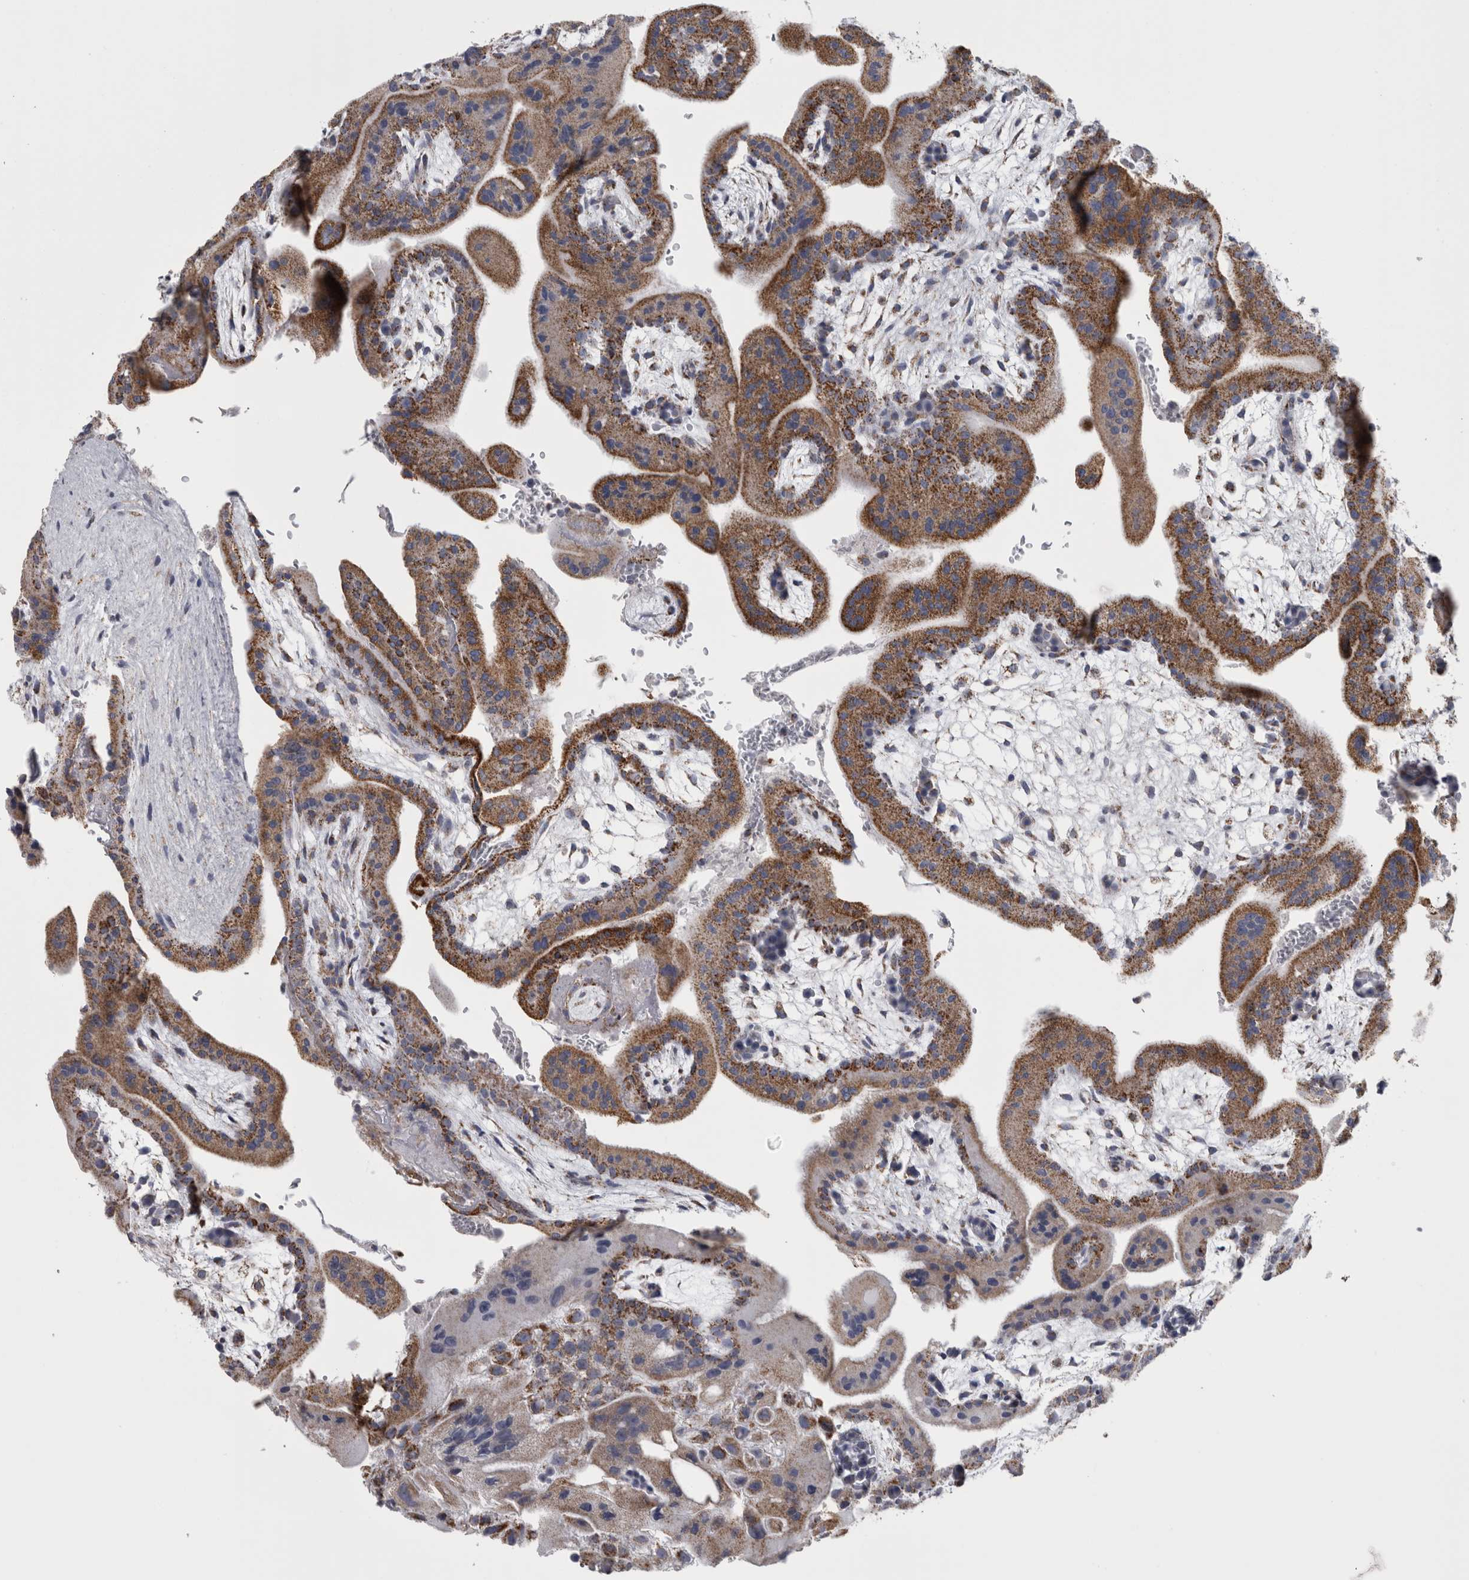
{"staining": {"intensity": "moderate", "quantity": ">75%", "location": "cytoplasmic/membranous"}, "tissue": "placenta", "cell_type": "Decidual cells", "image_type": "normal", "snomed": [{"axis": "morphology", "description": "Normal tissue, NOS"}, {"axis": "topography", "description": "Placenta"}], "caption": "Placenta stained with immunohistochemistry reveals moderate cytoplasmic/membranous staining in approximately >75% of decidual cells. (Stains: DAB in brown, nuclei in blue, Microscopy: brightfield microscopy at high magnification).", "gene": "DBT", "patient": {"sex": "female", "age": 35}}